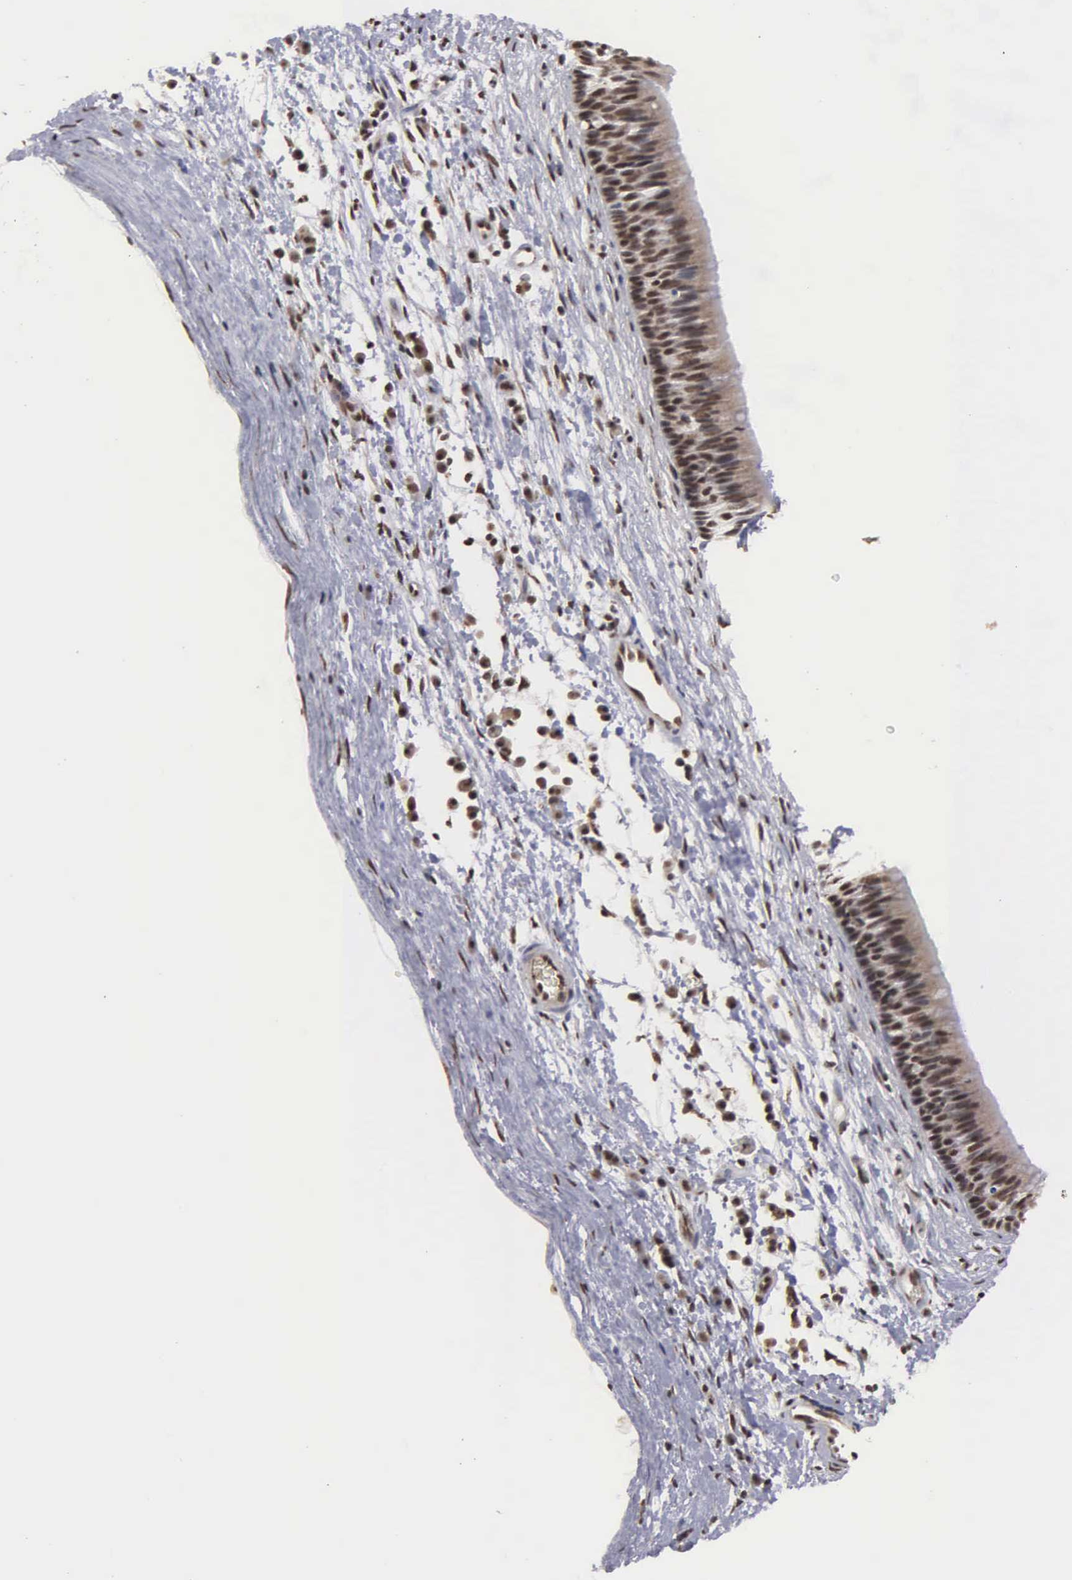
{"staining": {"intensity": "moderate", "quantity": ">75%", "location": "cytoplasmic/membranous,nuclear"}, "tissue": "nasopharynx", "cell_type": "Respiratory epithelial cells", "image_type": "normal", "snomed": [{"axis": "morphology", "description": "Normal tissue, NOS"}, {"axis": "topography", "description": "Nasopharynx"}], "caption": "Respiratory epithelial cells demonstrate medium levels of moderate cytoplasmic/membranous,nuclear staining in about >75% of cells in normal human nasopharynx. (DAB = brown stain, brightfield microscopy at high magnification).", "gene": "GTF2A1", "patient": {"sex": "male", "age": 13}}